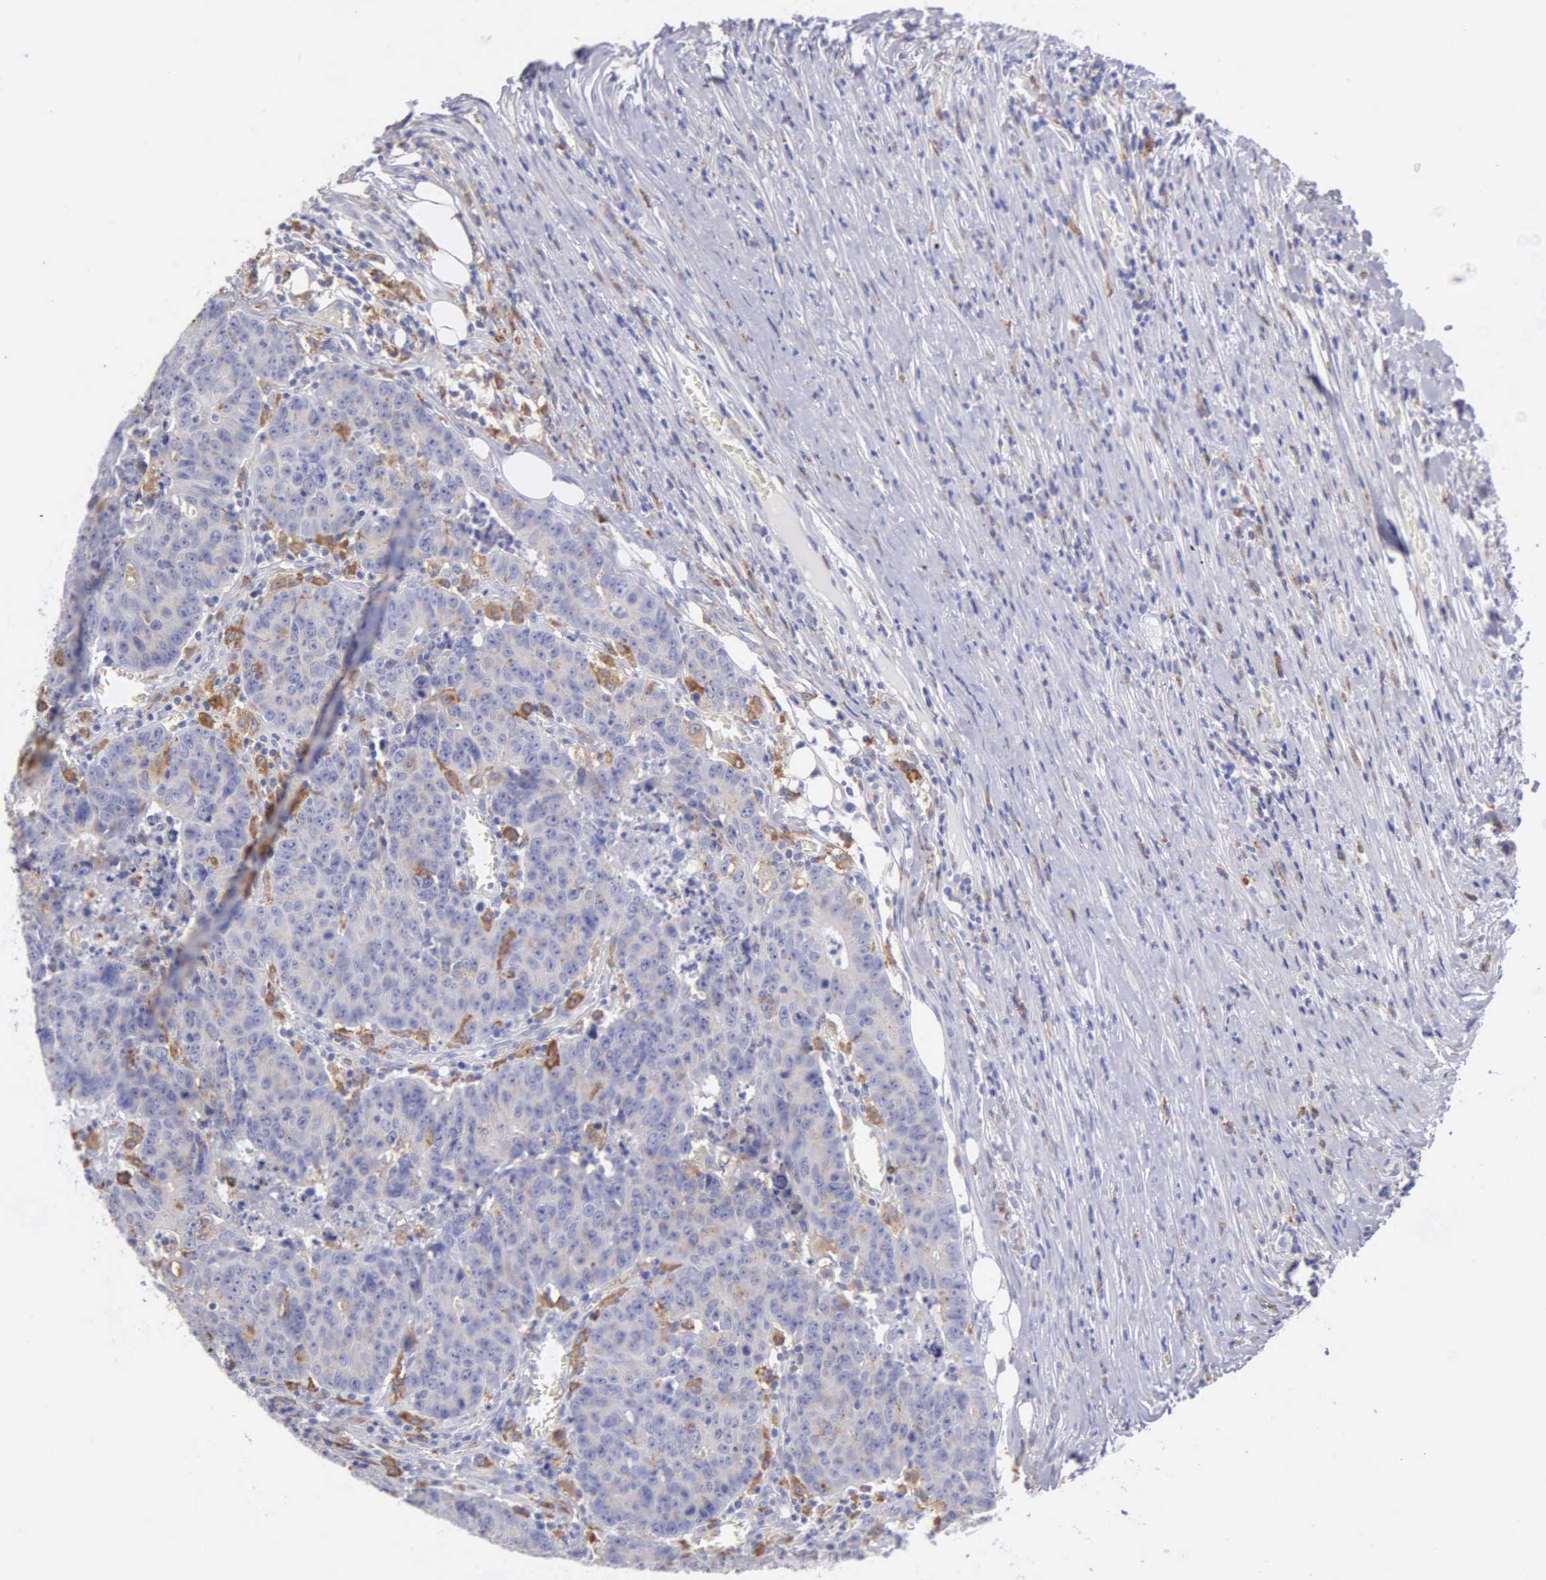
{"staining": {"intensity": "moderate", "quantity": "<25%", "location": "cytoplasmic/membranous"}, "tissue": "colorectal cancer", "cell_type": "Tumor cells", "image_type": "cancer", "snomed": [{"axis": "morphology", "description": "Adenocarcinoma, NOS"}, {"axis": "topography", "description": "Colon"}], "caption": "The immunohistochemical stain labels moderate cytoplasmic/membranous expression in tumor cells of adenocarcinoma (colorectal) tissue.", "gene": "TYRP1", "patient": {"sex": "female", "age": 53}}